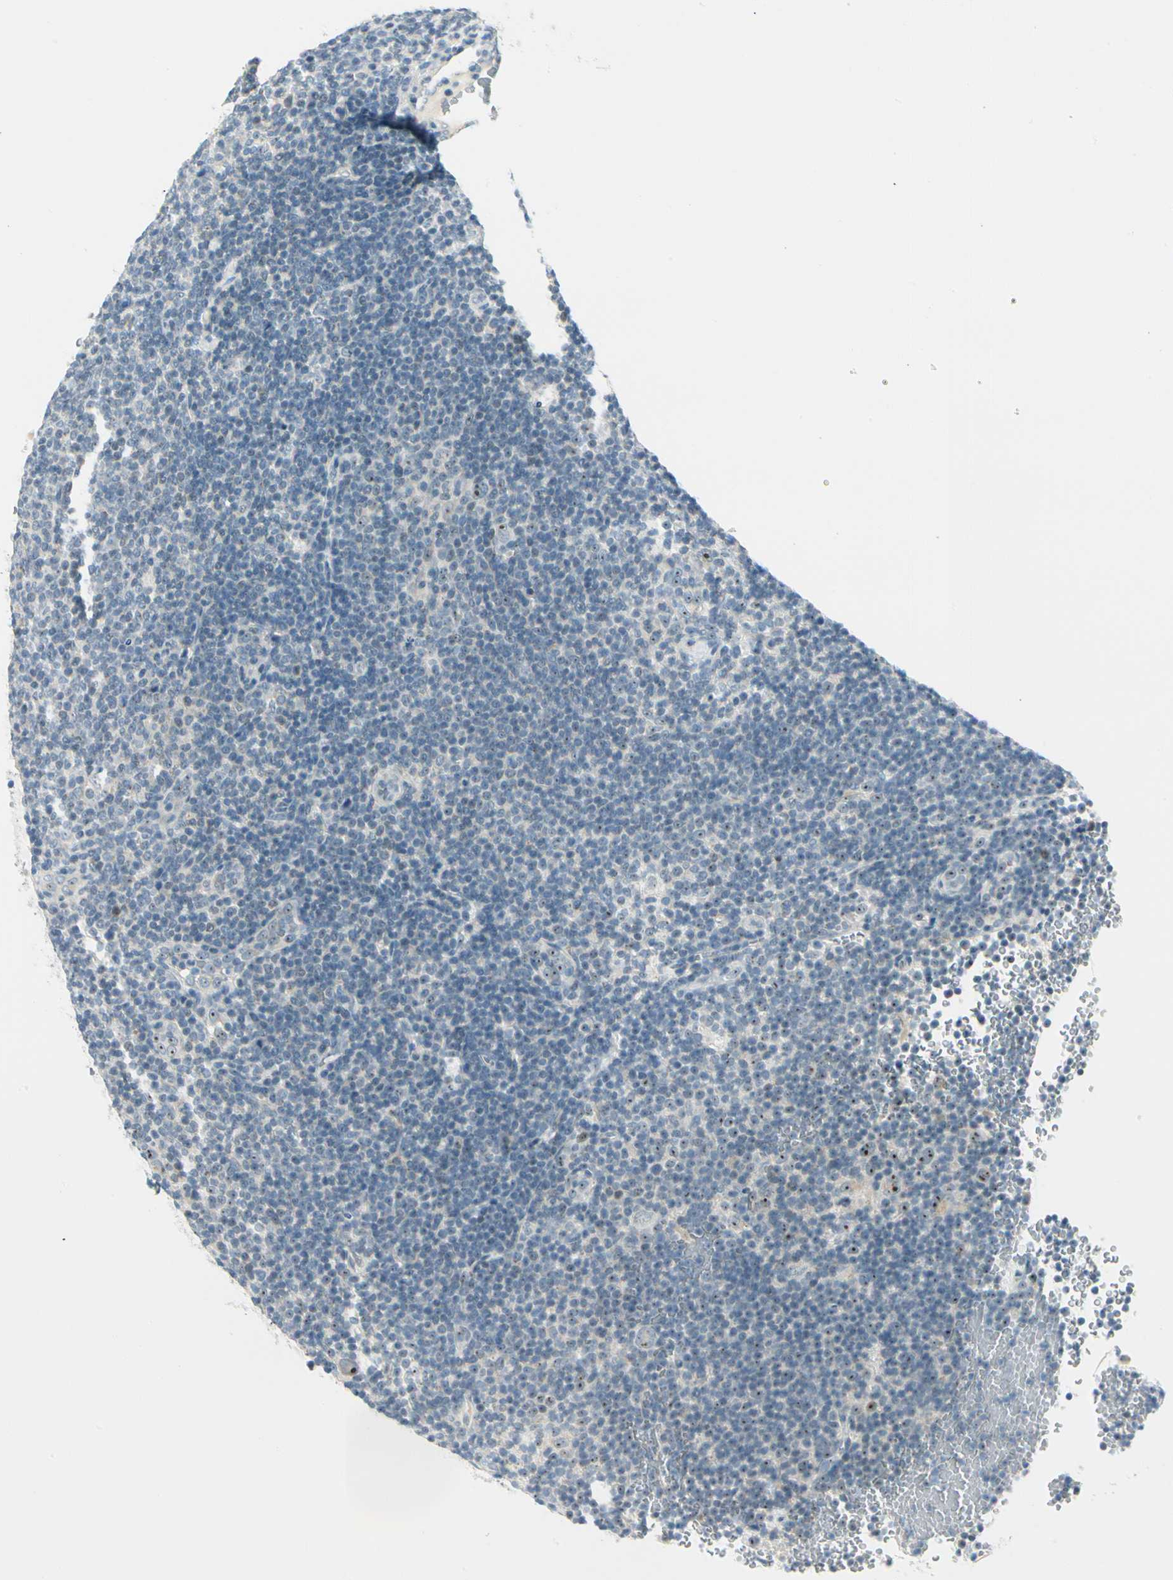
{"staining": {"intensity": "moderate", "quantity": "<25%", "location": "nuclear"}, "tissue": "lymphoma", "cell_type": "Tumor cells", "image_type": "cancer", "snomed": [{"axis": "morphology", "description": "Hodgkin's disease, NOS"}, {"axis": "topography", "description": "Lymph node"}], "caption": "Immunohistochemistry (IHC) of human lymphoma exhibits low levels of moderate nuclear expression in approximately <25% of tumor cells.", "gene": "ZSCAN1", "patient": {"sex": "female", "age": 57}}